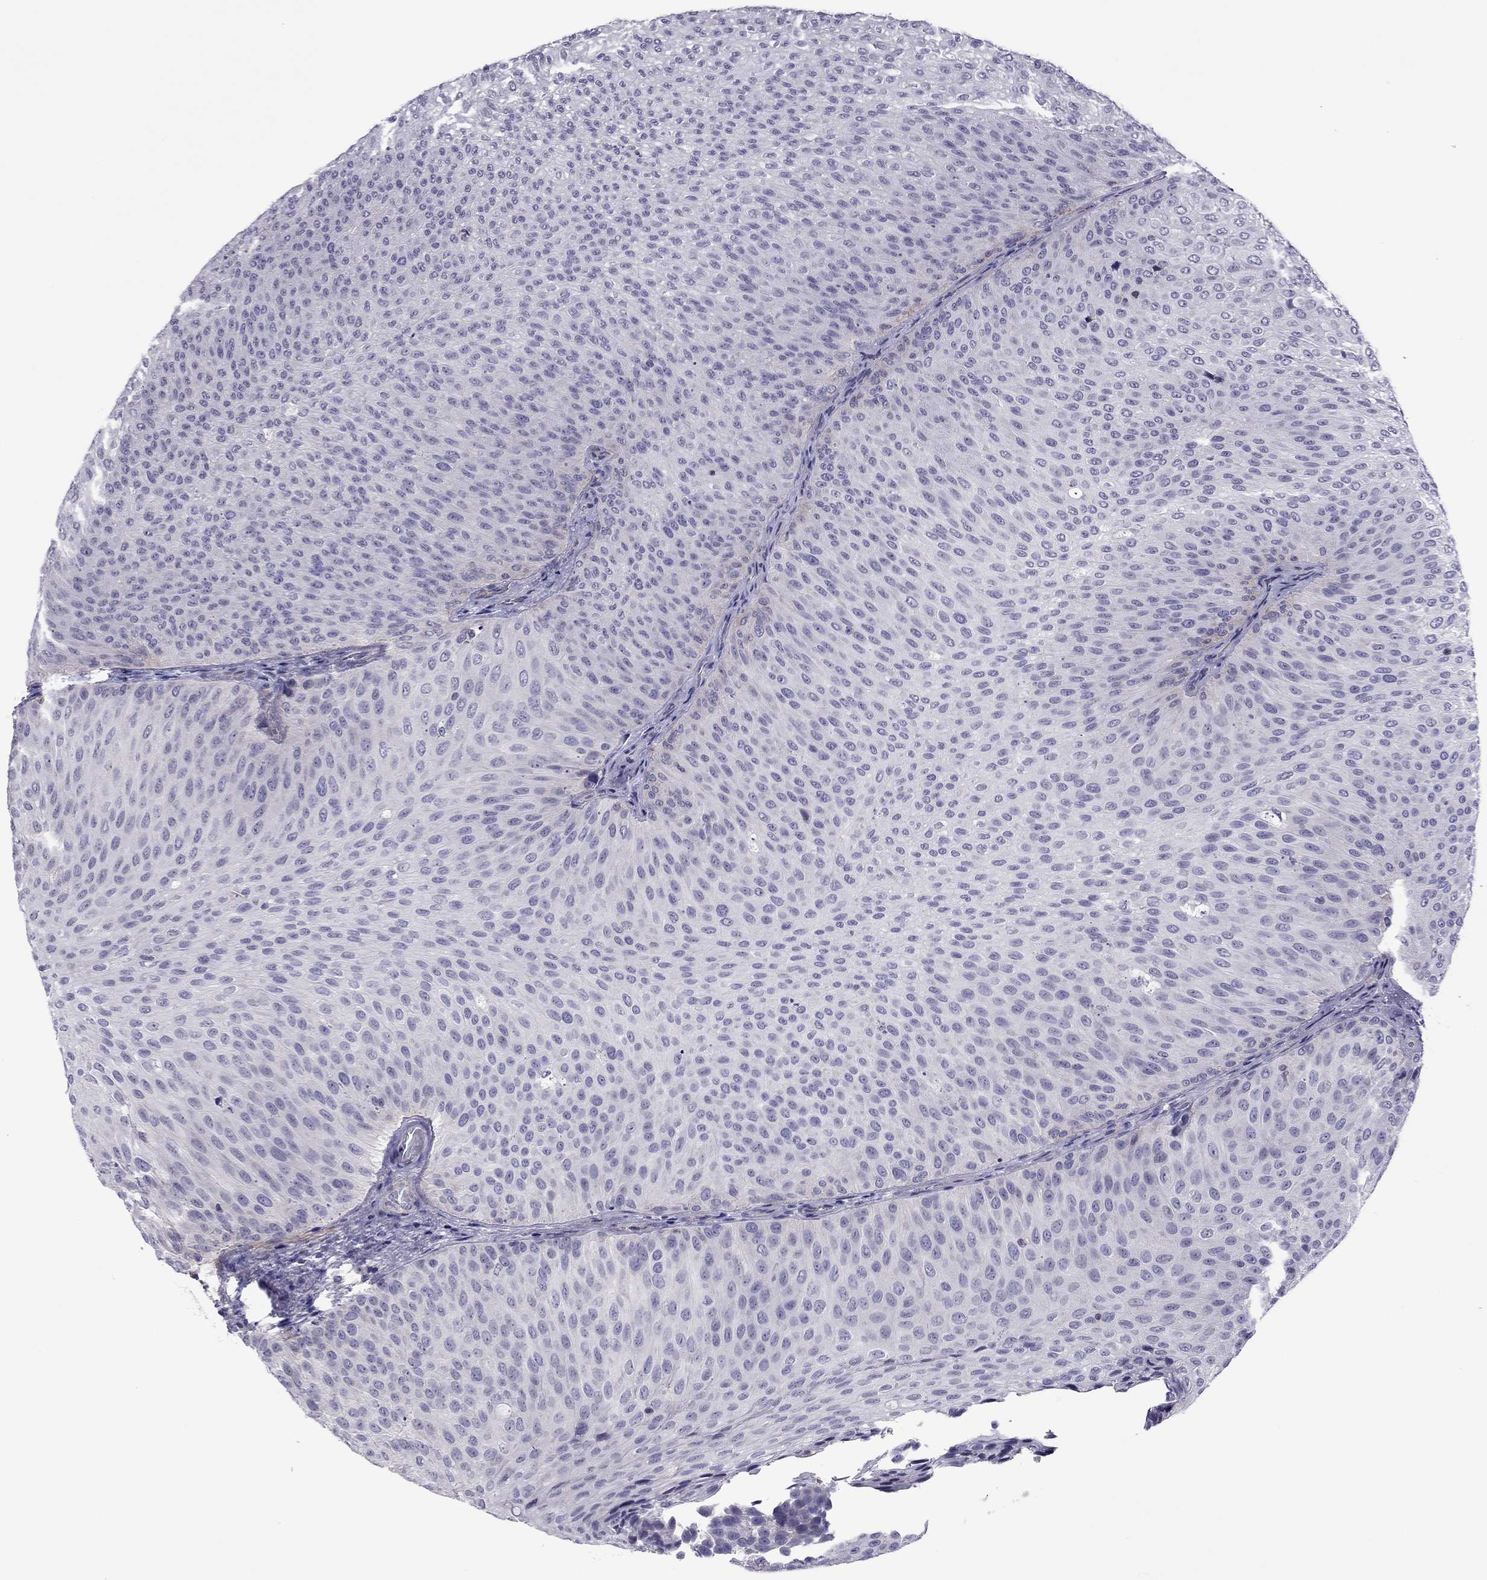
{"staining": {"intensity": "negative", "quantity": "none", "location": "none"}, "tissue": "urothelial cancer", "cell_type": "Tumor cells", "image_type": "cancer", "snomed": [{"axis": "morphology", "description": "Urothelial carcinoma, Low grade"}, {"axis": "topography", "description": "Urinary bladder"}], "caption": "Immunohistochemical staining of human urothelial carcinoma (low-grade) displays no significant expression in tumor cells.", "gene": "SLC16A8", "patient": {"sex": "male", "age": 78}}